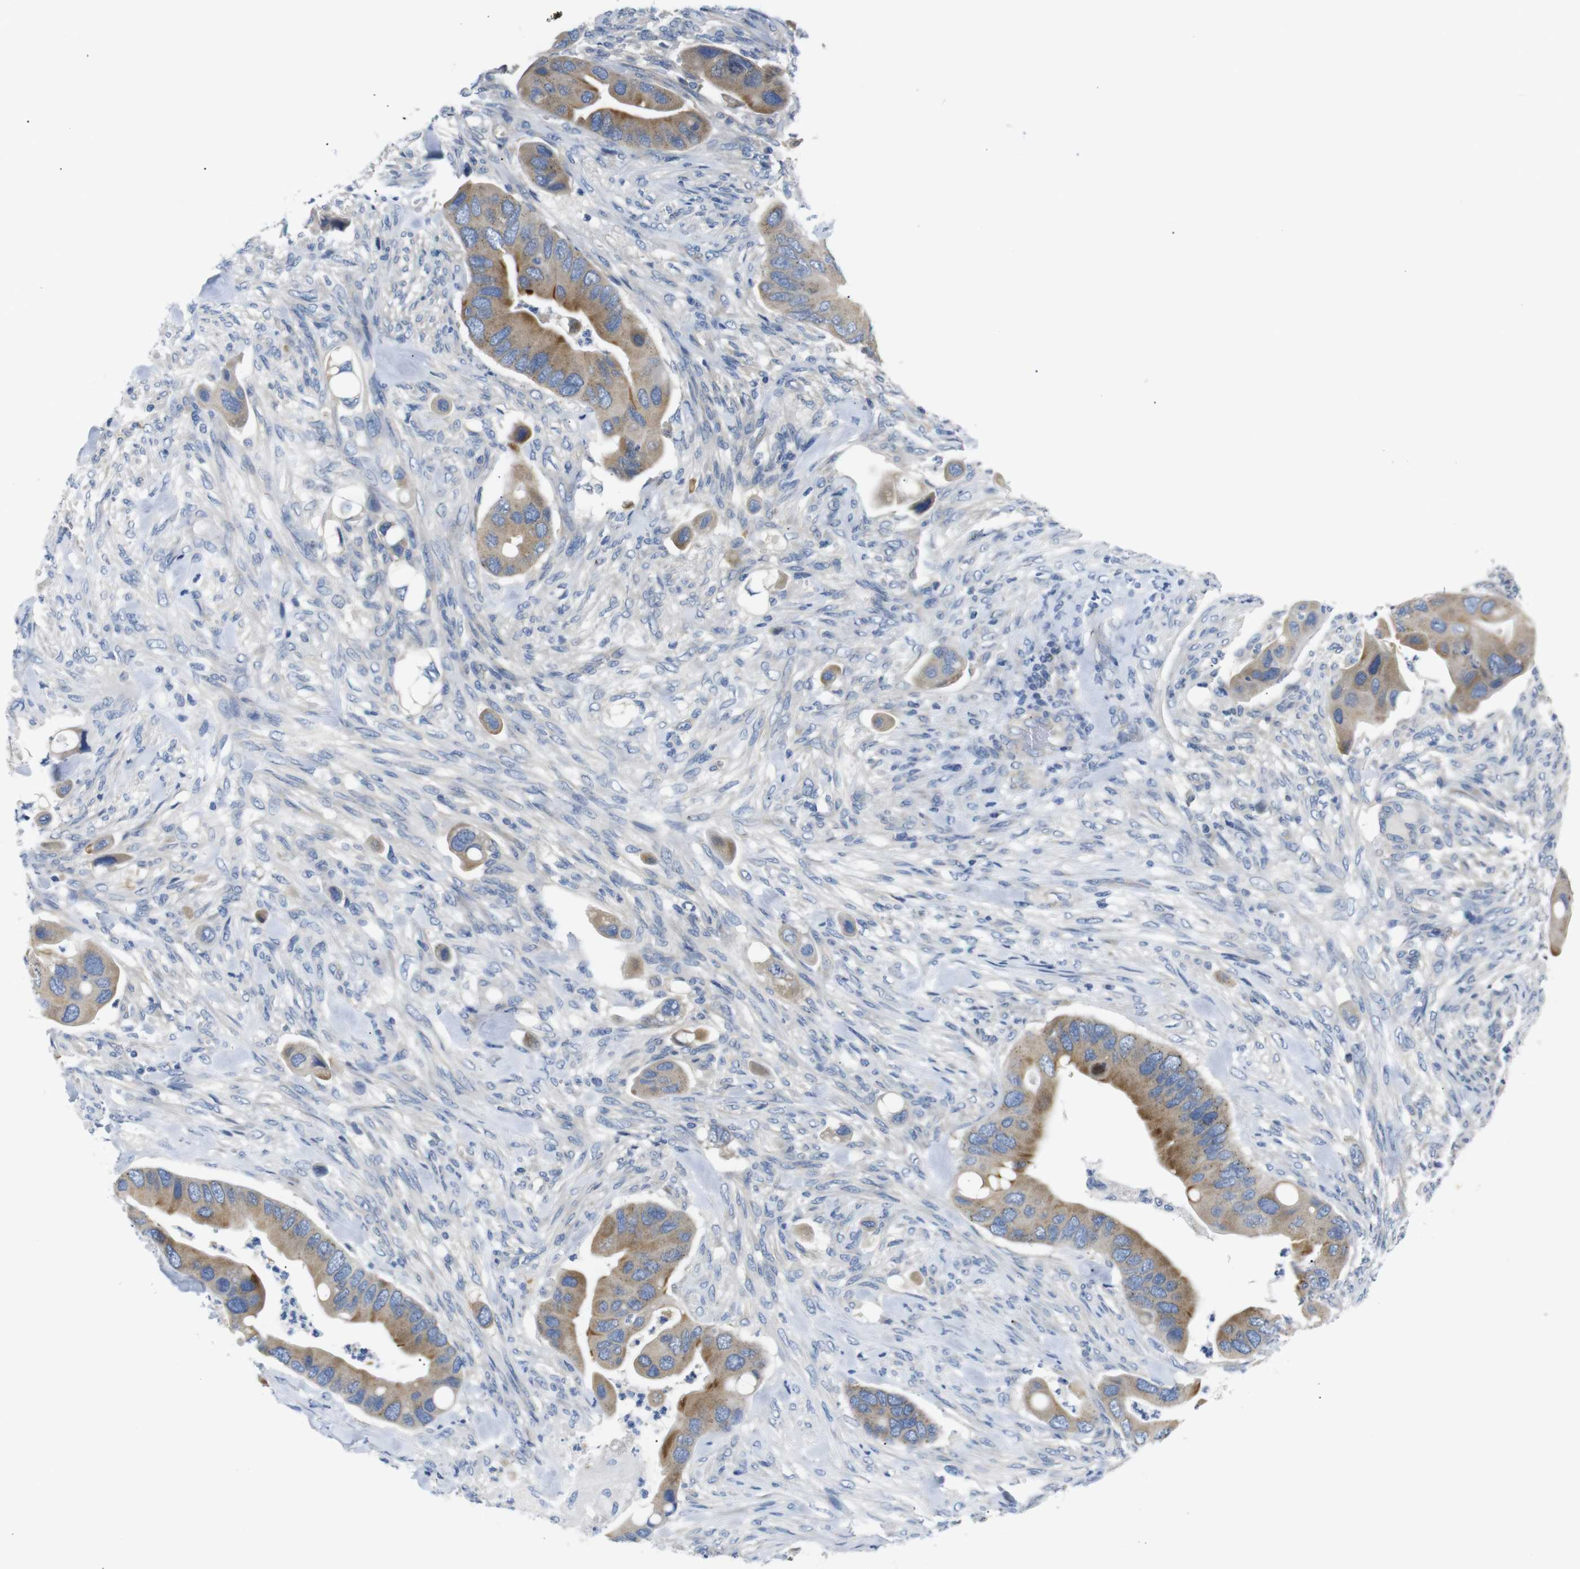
{"staining": {"intensity": "moderate", "quantity": ">75%", "location": "cytoplasmic/membranous"}, "tissue": "colorectal cancer", "cell_type": "Tumor cells", "image_type": "cancer", "snomed": [{"axis": "morphology", "description": "Adenocarcinoma, NOS"}, {"axis": "topography", "description": "Rectum"}], "caption": "Moderate cytoplasmic/membranous staining for a protein is present in about >75% of tumor cells of adenocarcinoma (colorectal) using immunohistochemistry.", "gene": "DCP1A", "patient": {"sex": "female", "age": 57}}